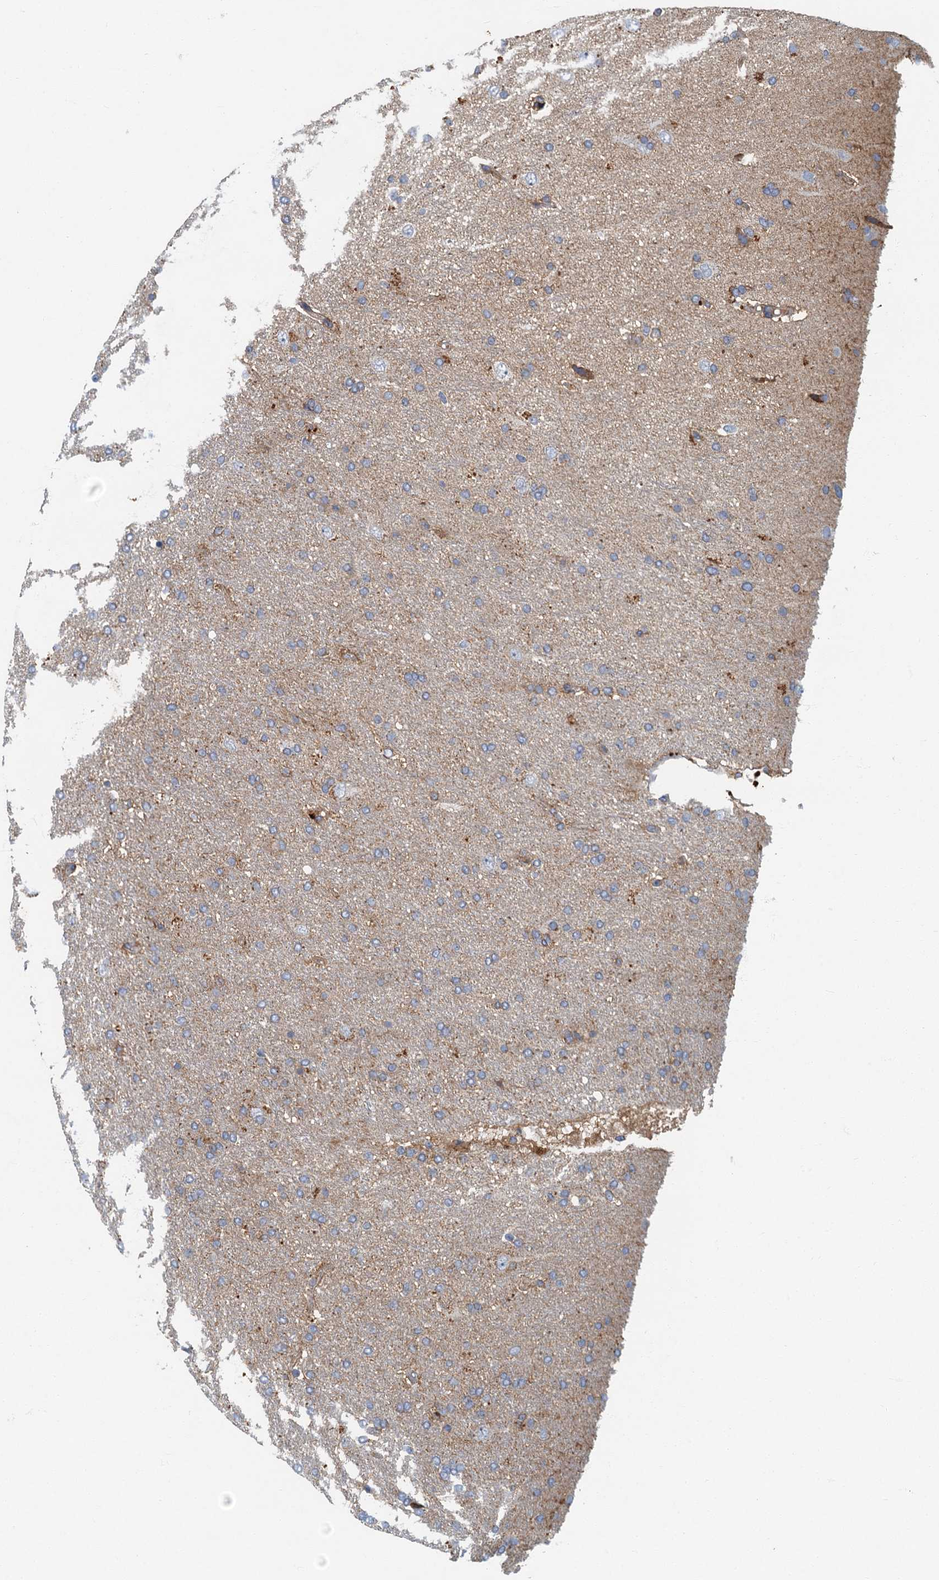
{"staining": {"intensity": "negative", "quantity": "none", "location": "none"}, "tissue": "glioma", "cell_type": "Tumor cells", "image_type": "cancer", "snomed": [{"axis": "morphology", "description": "Glioma, malignant, High grade"}, {"axis": "topography", "description": "Brain"}], "caption": "Malignant glioma (high-grade) was stained to show a protein in brown. There is no significant positivity in tumor cells.", "gene": "SPDYC", "patient": {"sex": "male", "age": 72}}